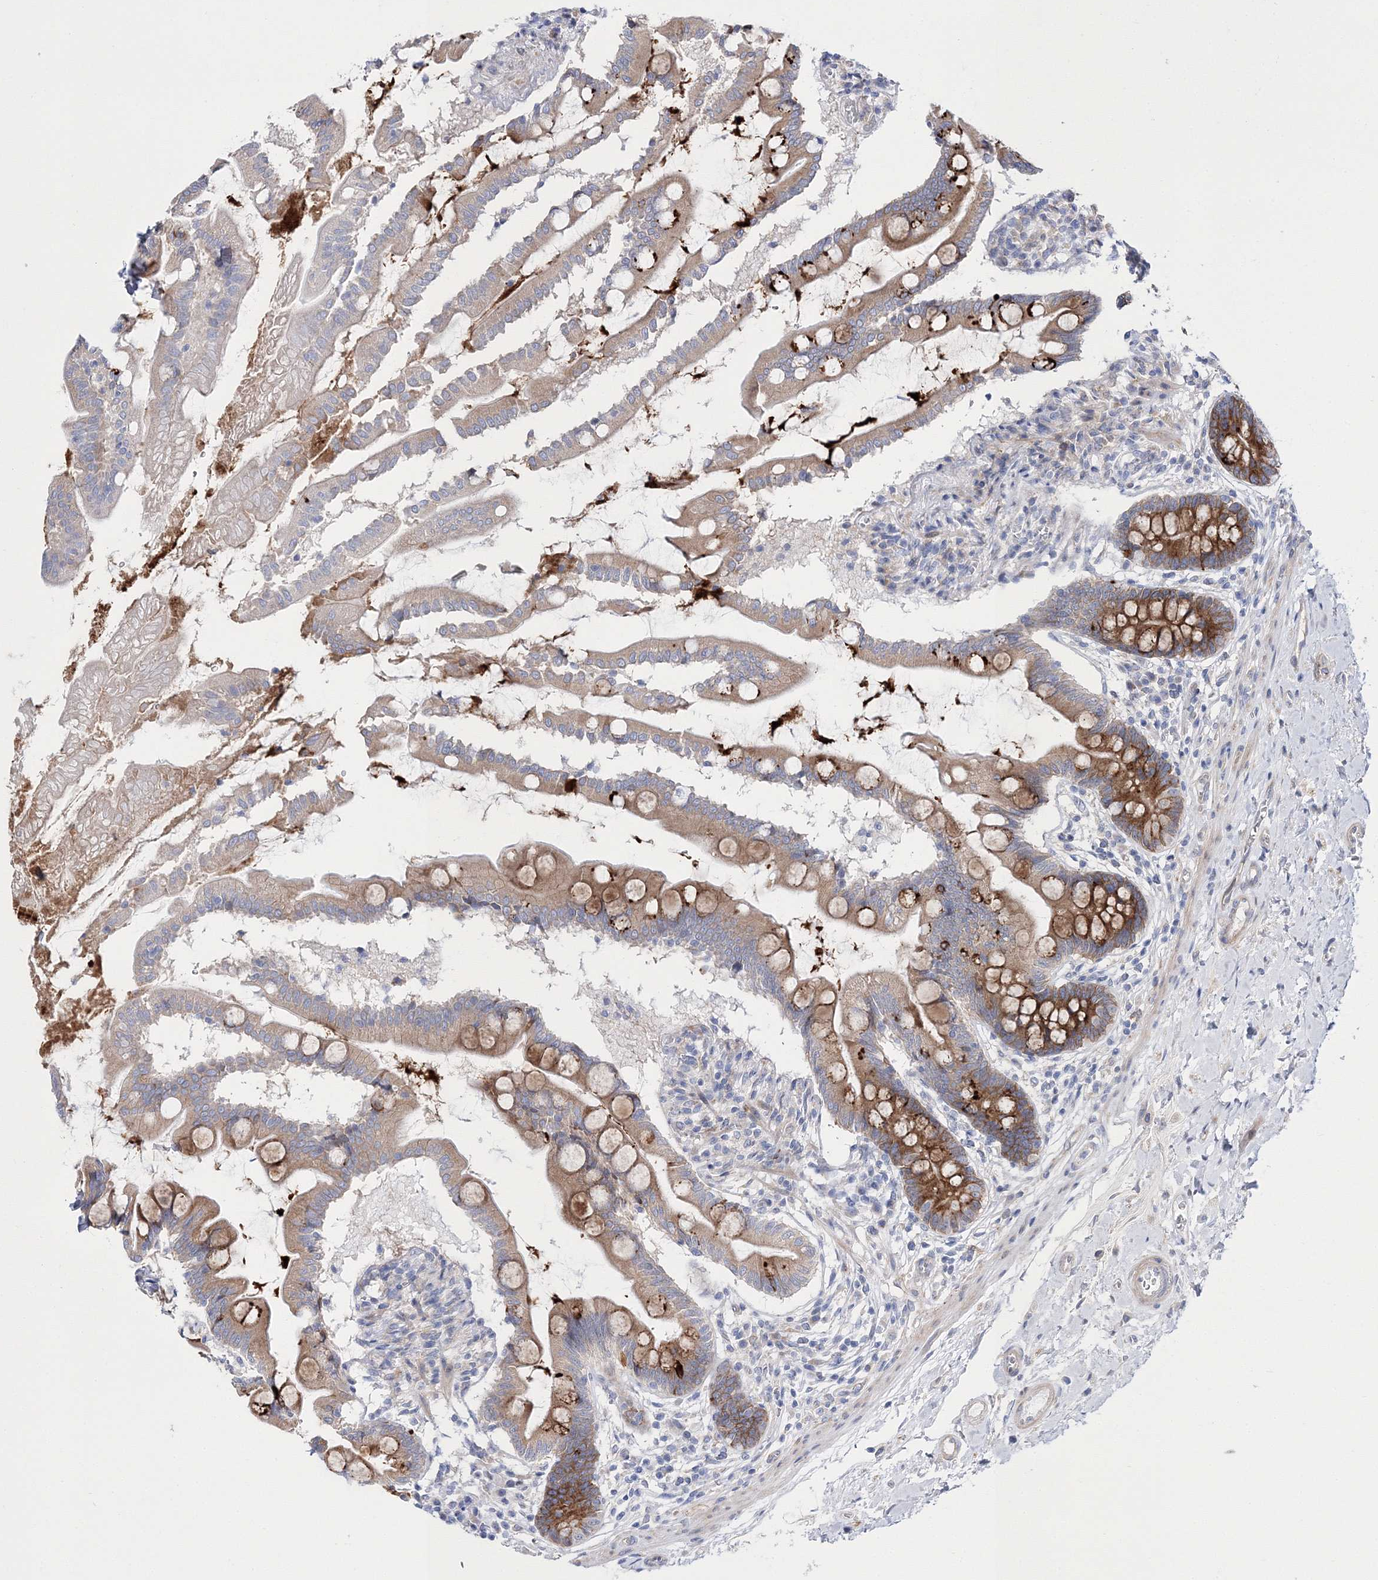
{"staining": {"intensity": "strong", "quantity": "25%-75%", "location": "cytoplasmic/membranous"}, "tissue": "small intestine", "cell_type": "Glandular cells", "image_type": "normal", "snomed": [{"axis": "morphology", "description": "Normal tissue, NOS"}, {"axis": "topography", "description": "Small intestine"}], "caption": "This micrograph displays immunohistochemistry (IHC) staining of unremarkable human small intestine, with high strong cytoplasmic/membranous staining in about 25%-75% of glandular cells.", "gene": "ARHGAP32", "patient": {"sex": "female", "age": 56}}